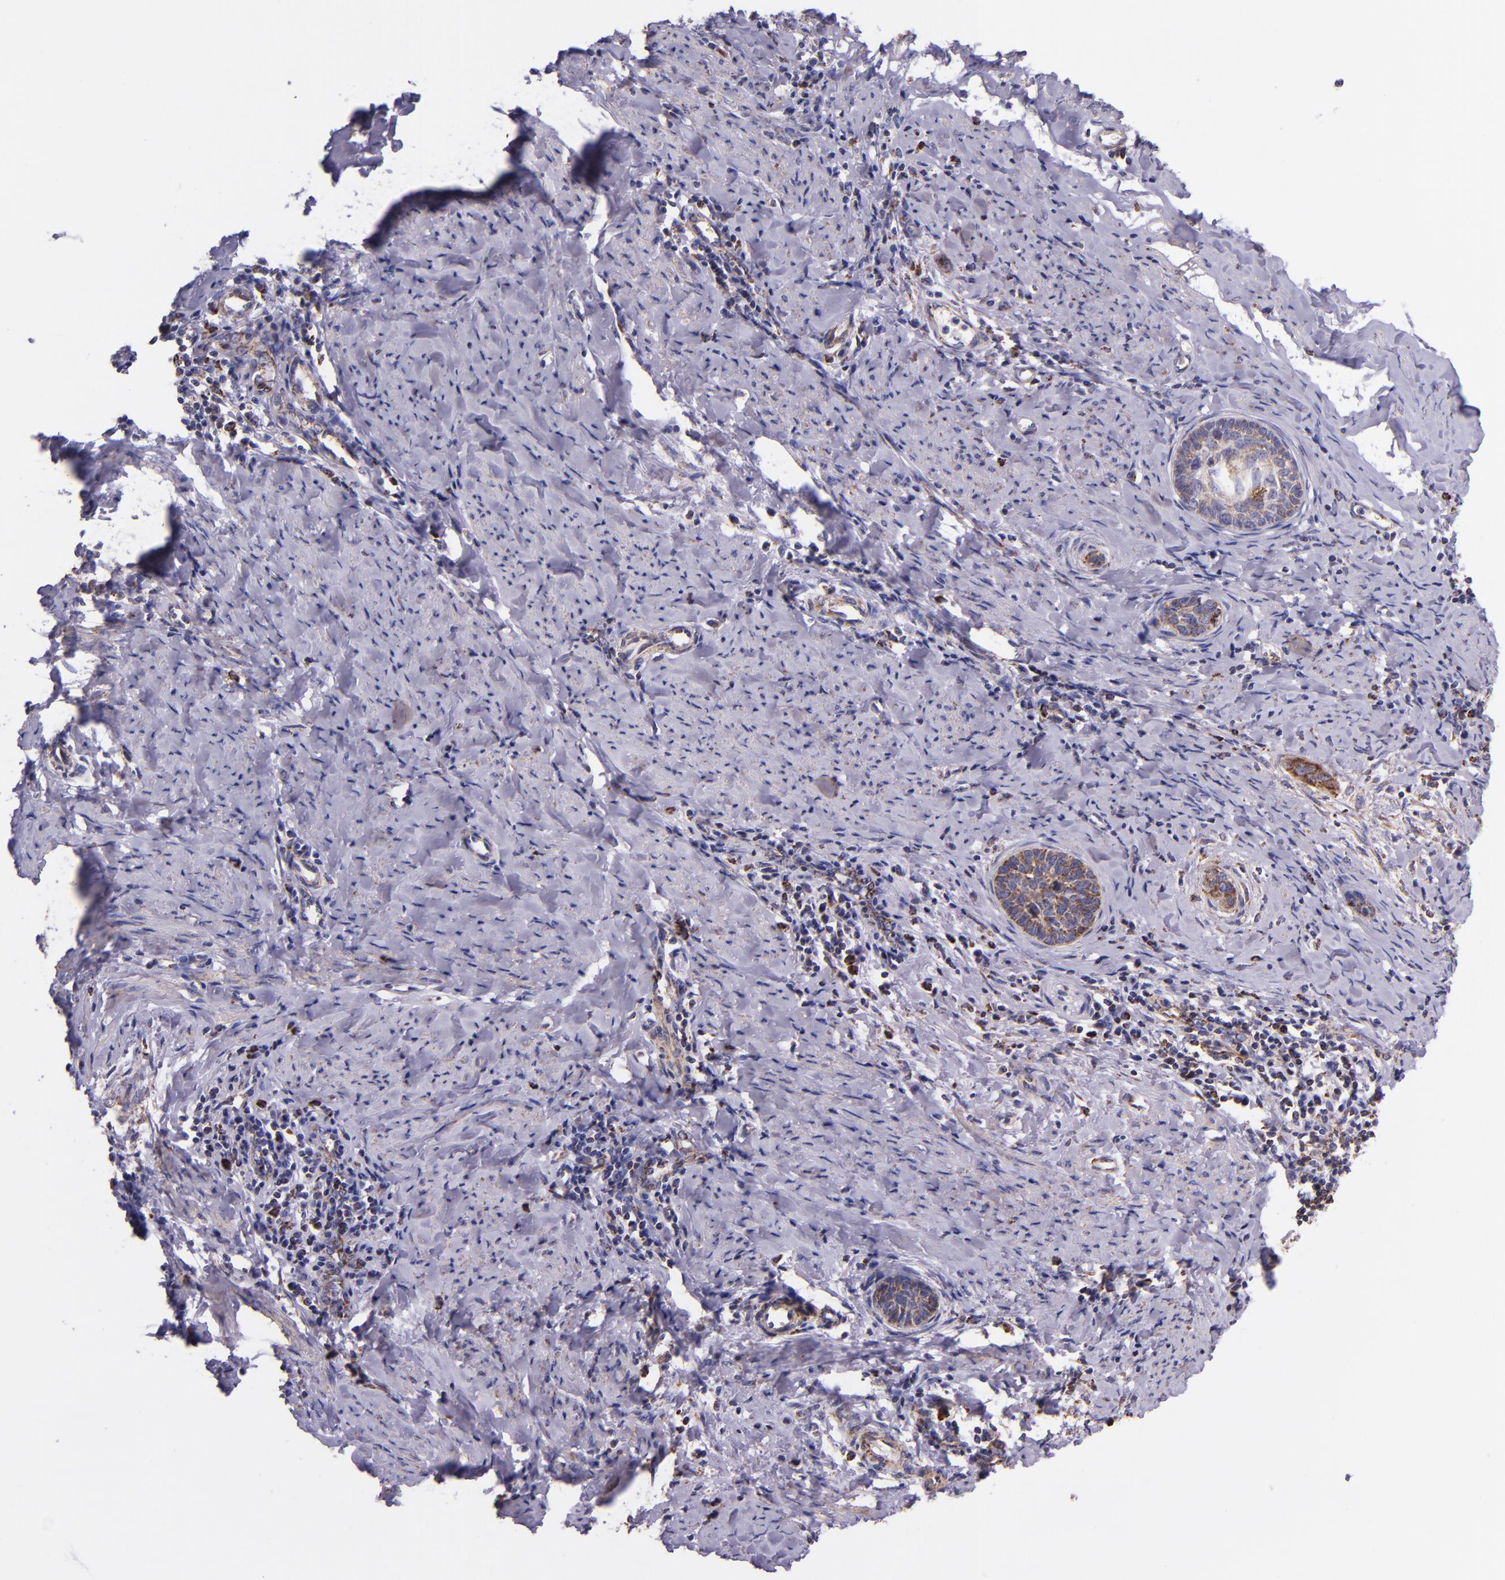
{"staining": {"intensity": "moderate", "quantity": ">75%", "location": "cytoplasmic/membranous"}, "tissue": "cervical cancer", "cell_type": "Tumor cells", "image_type": "cancer", "snomed": [{"axis": "morphology", "description": "Squamous cell carcinoma, NOS"}, {"axis": "topography", "description": "Cervix"}], "caption": "A medium amount of moderate cytoplasmic/membranous positivity is identified in approximately >75% of tumor cells in cervical cancer tissue. (DAB (3,3'-diaminobenzidine) IHC, brown staining for protein, blue staining for nuclei).", "gene": "IDH3G", "patient": {"sex": "female", "age": 33}}